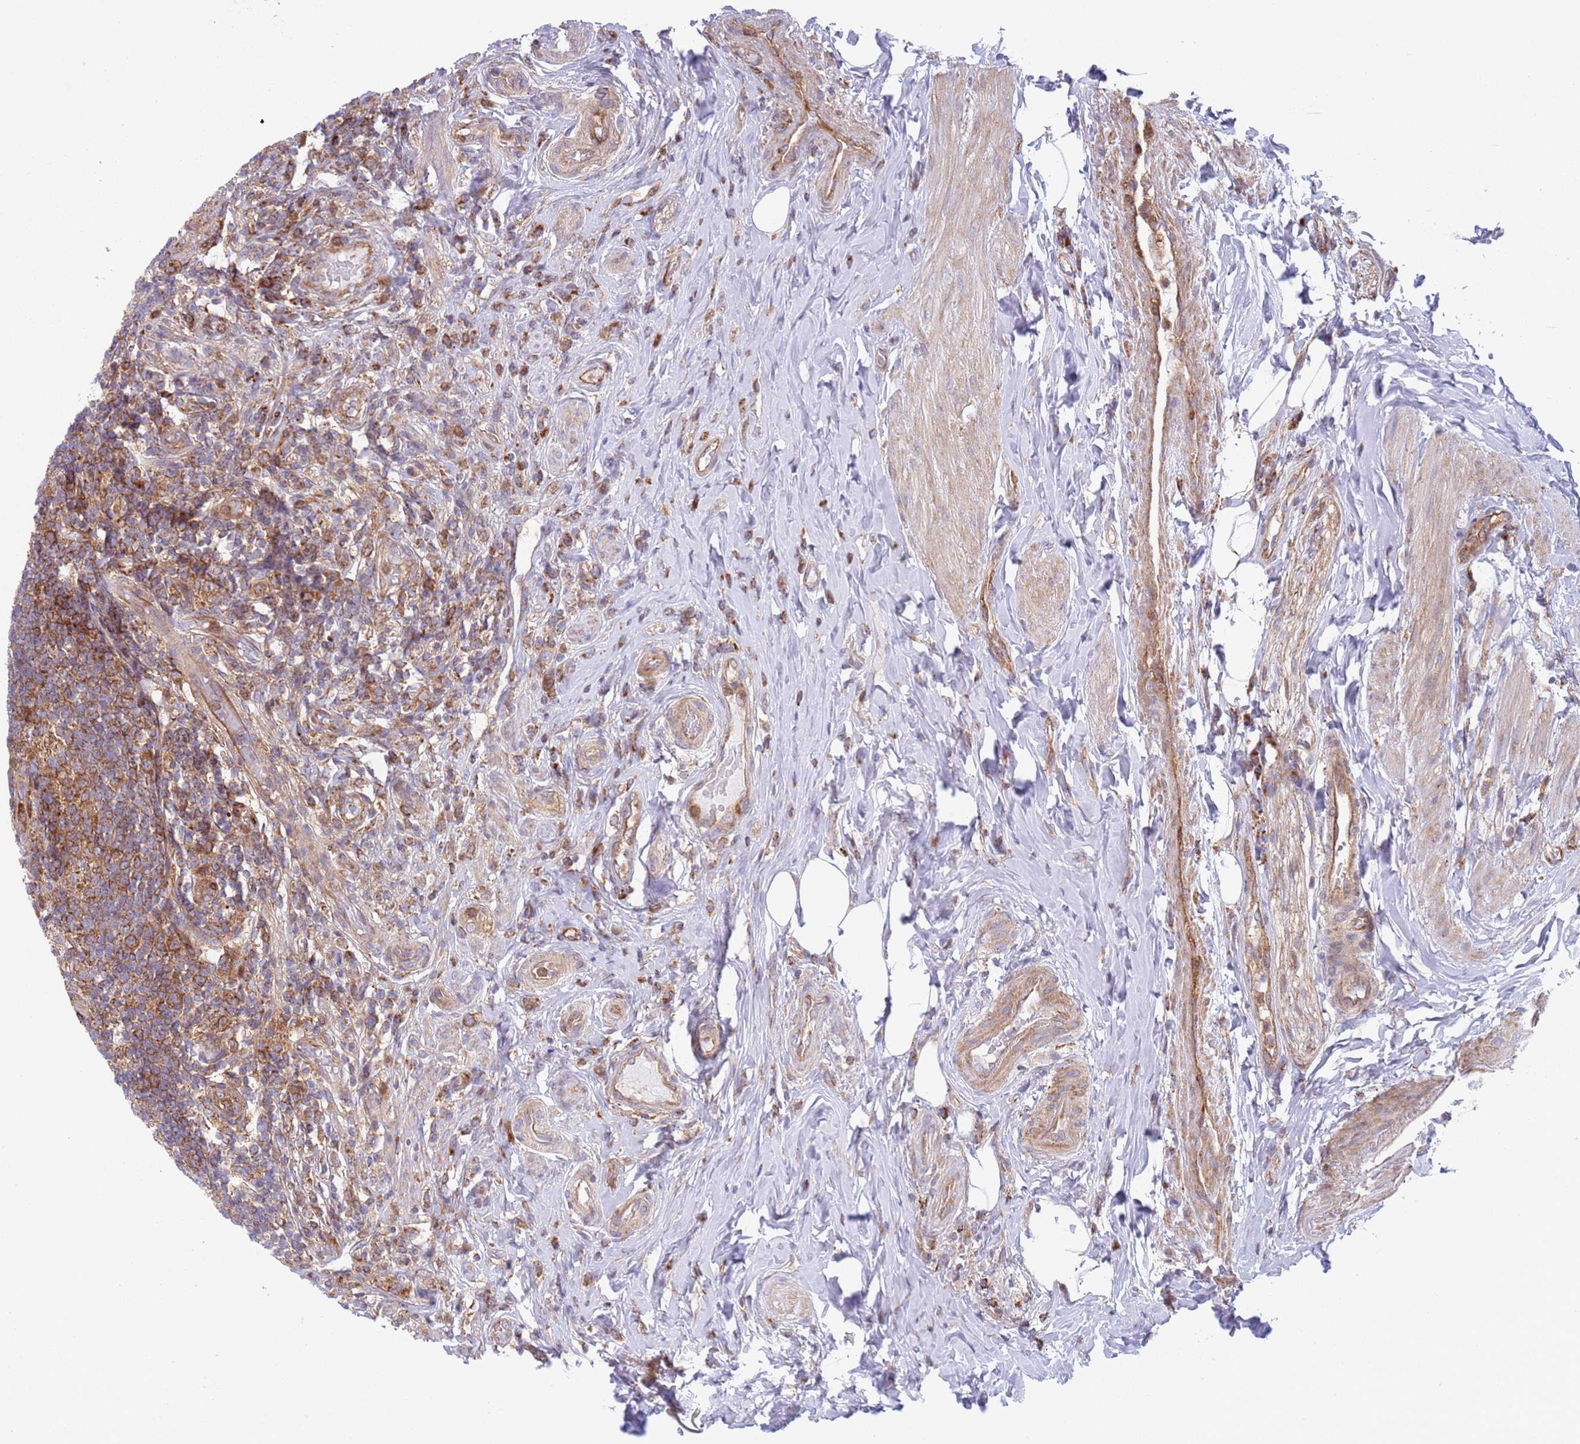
{"staining": {"intensity": "moderate", "quantity": ">75%", "location": "cytoplasmic/membranous"}, "tissue": "appendix", "cell_type": "Glandular cells", "image_type": "normal", "snomed": [{"axis": "morphology", "description": "Normal tissue, NOS"}, {"axis": "topography", "description": "Appendix"}], "caption": "IHC of normal human appendix exhibits medium levels of moderate cytoplasmic/membranous positivity in approximately >75% of glandular cells.", "gene": "ZMYM5", "patient": {"sex": "female", "age": 43}}